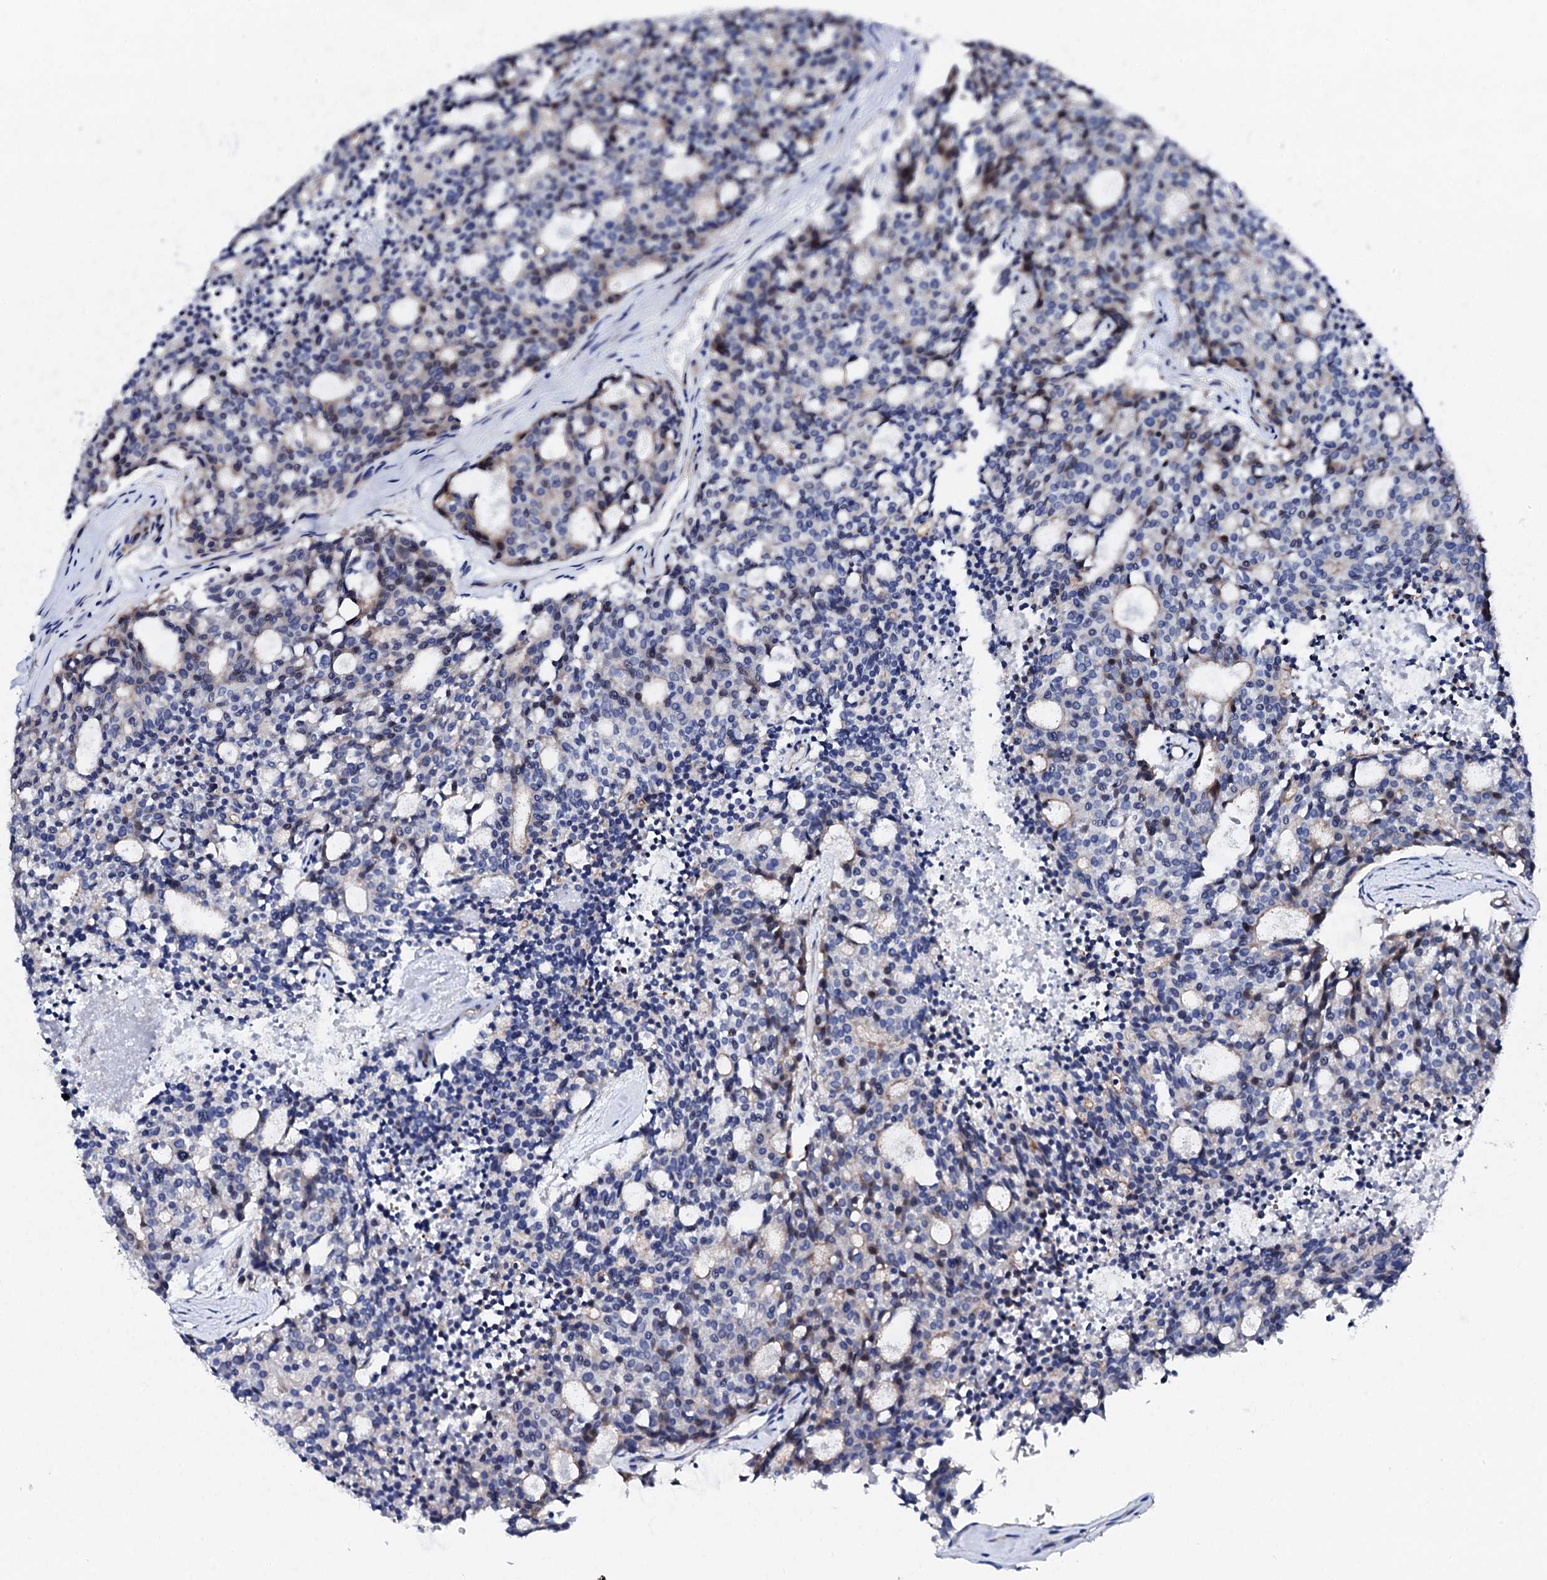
{"staining": {"intensity": "negative", "quantity": "none", "location": "none"}, "tissue": "carcinoid", "cell_type": "Tumor cells", "image_type": "cancer", "snomed": [{"axis": "morphology", "description": "Carcinoid, malignant, NOS"}, {"axis": "topography", "description": "Pancreas"}], "caption": "Photomicrograph shows no significant protein staining in tumor cells of carcinoid.", "gene": "TRDN", "patient": {"sex": "female", "age": 54}}